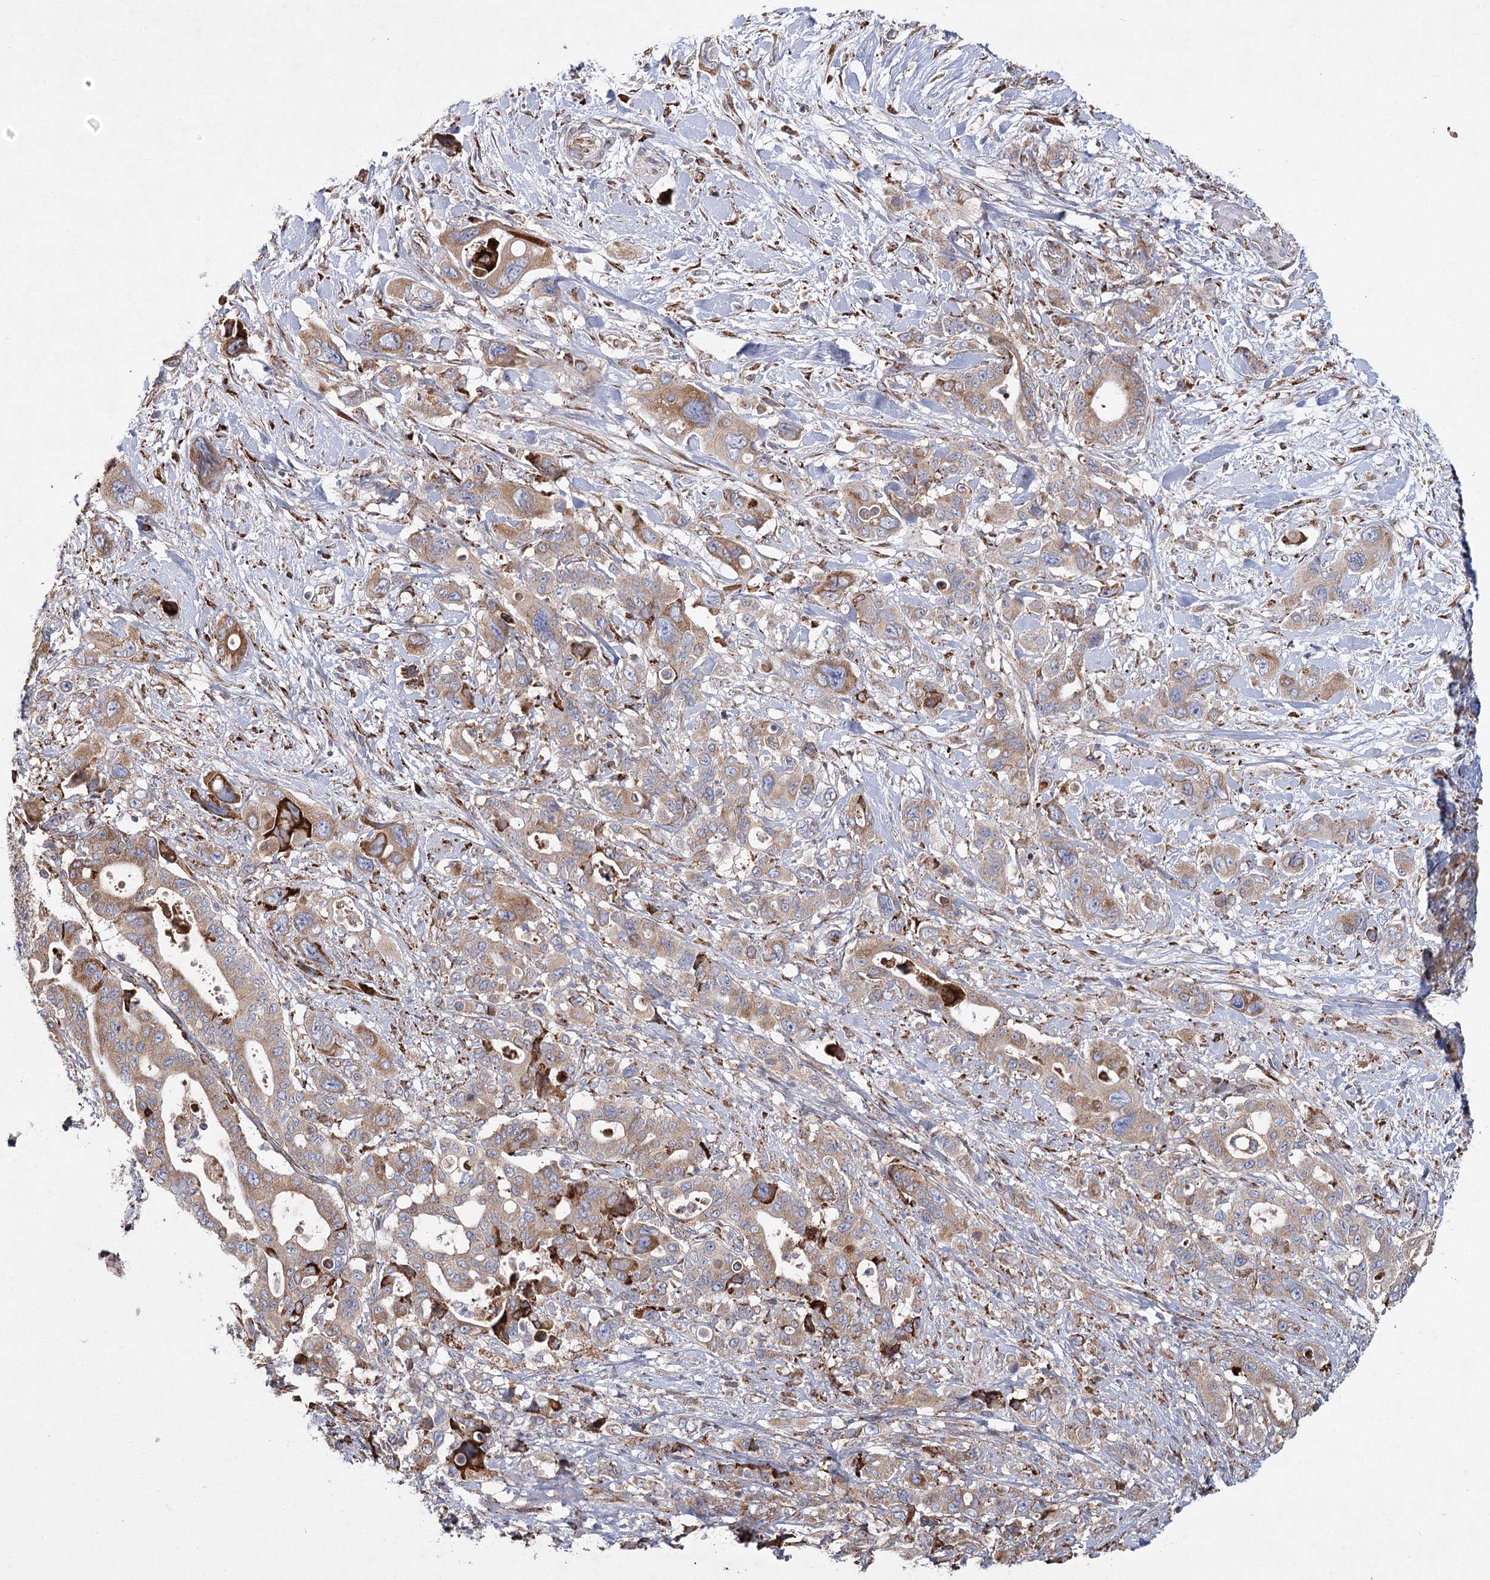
{"staining": {"intensity": "moderate", "quantity": ">75%", "location": "cytoplasmic/membranous"}, "tissue": "pancreatic cancer", "cell_type": "Tumor cells", "image_type": "cancer", "snomed": [{"axis": "morphology", "description": "Adenocarcinoma, NOS"}, {"axis": "topography", "description": "Pancreas"}], "caption": "A high-resolution photomicrograph shows immunohistochemistry (IHC) staining of pancreatic cancer (adenocarcinoma), which demonstrates moderate cytoplasmic/membranous expression in approximately >75% of tumor cells.", "gene": "NHLRC2", "patient": {"sex": "male", "age": 46}}